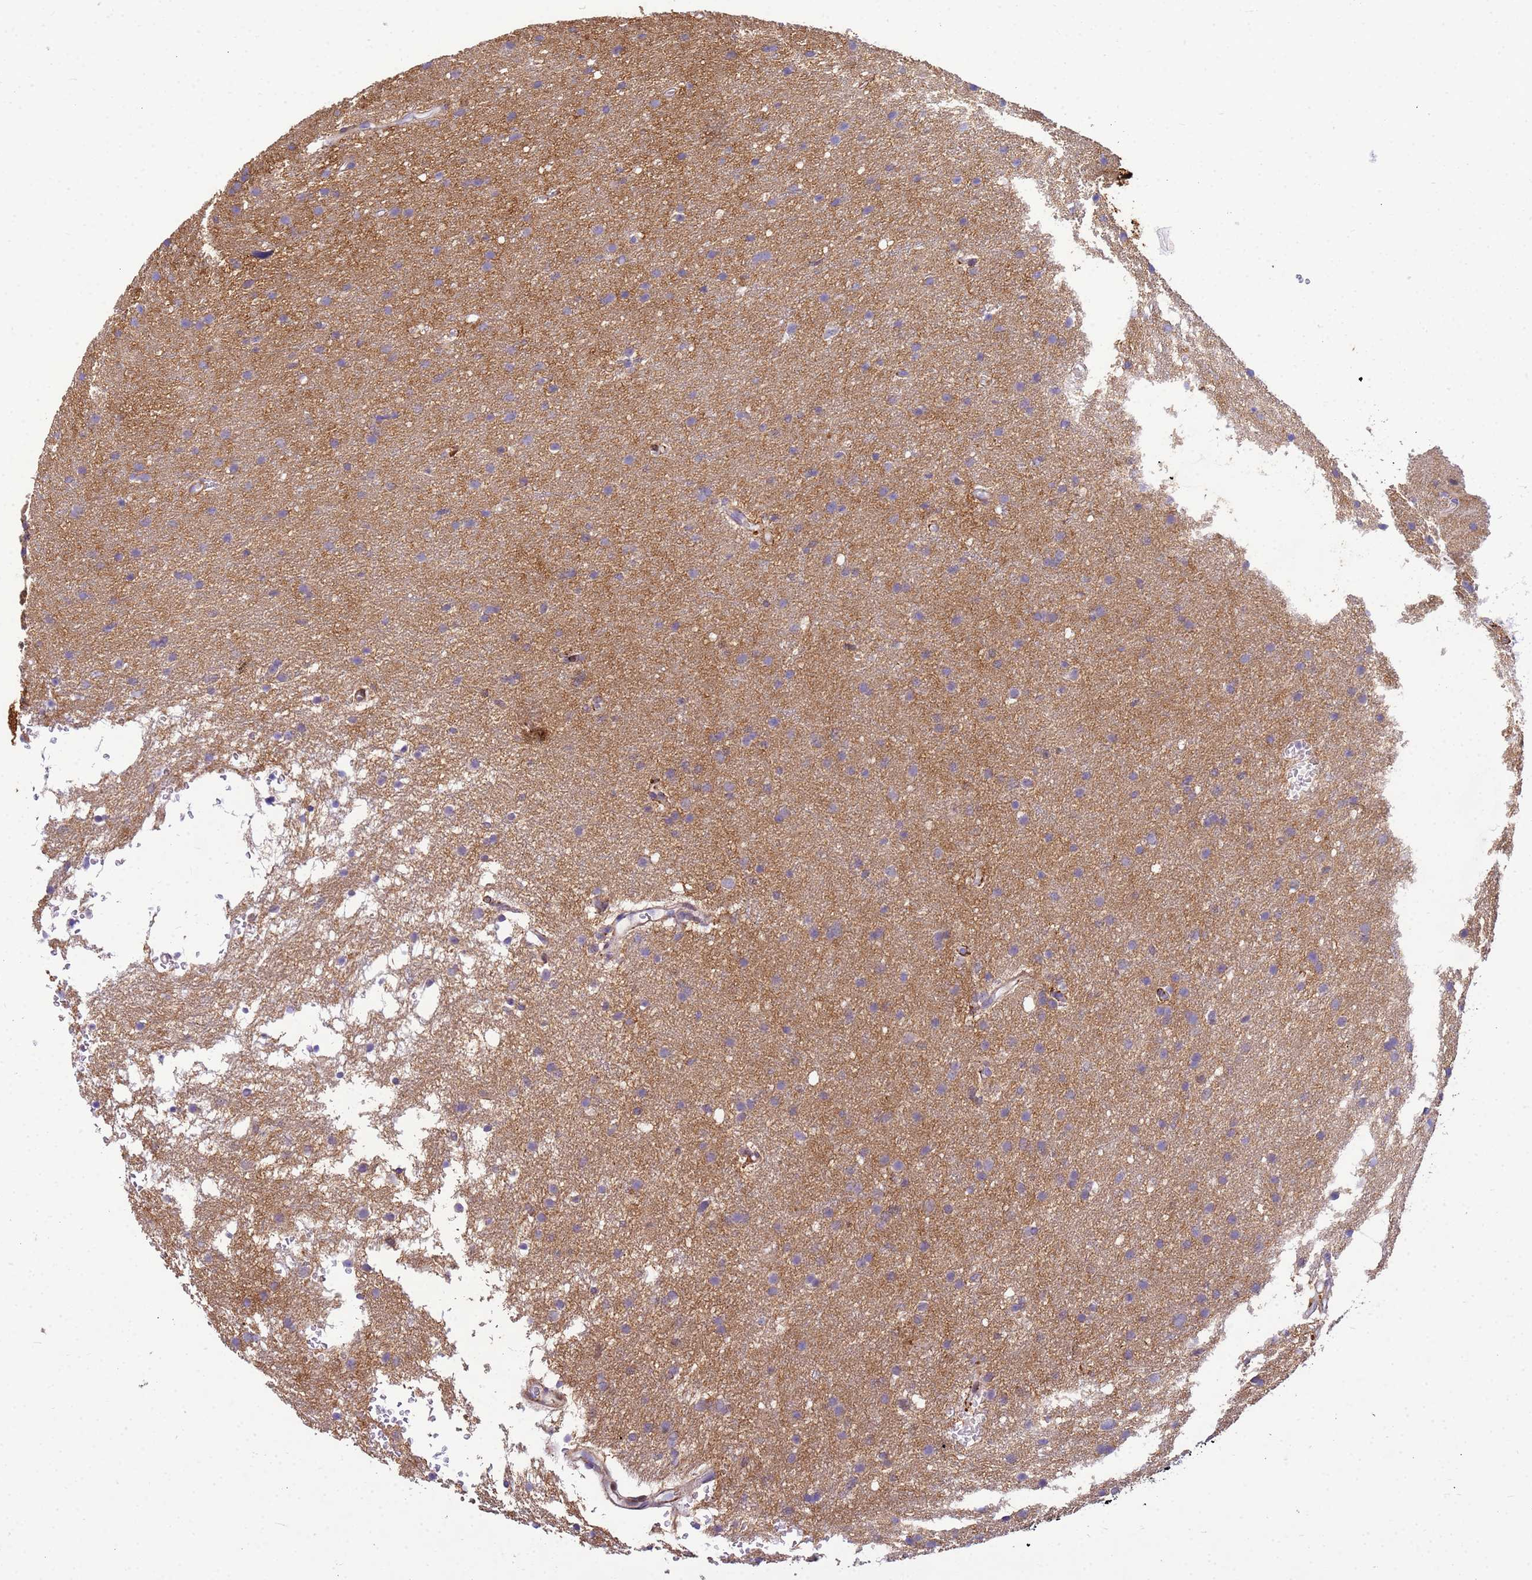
{"staining": {"intensity": "negative", "quantity": "none", "location": "none"}, "tissue": "glioma", "cell_type": "Tumor cells", "image_type": "cancer", "snomed": [{"axis": "morphology", "description": "Glioma, malignant, High grade"}, {"axis": "topography", "description": "Cerebral cortex"}], "caption": "A micrograph of human high-grade glioma (malignant) is negative for staining in tumor cells.", "gene": "P2RX7", "patient": {"sex": "female", "age": 36}}